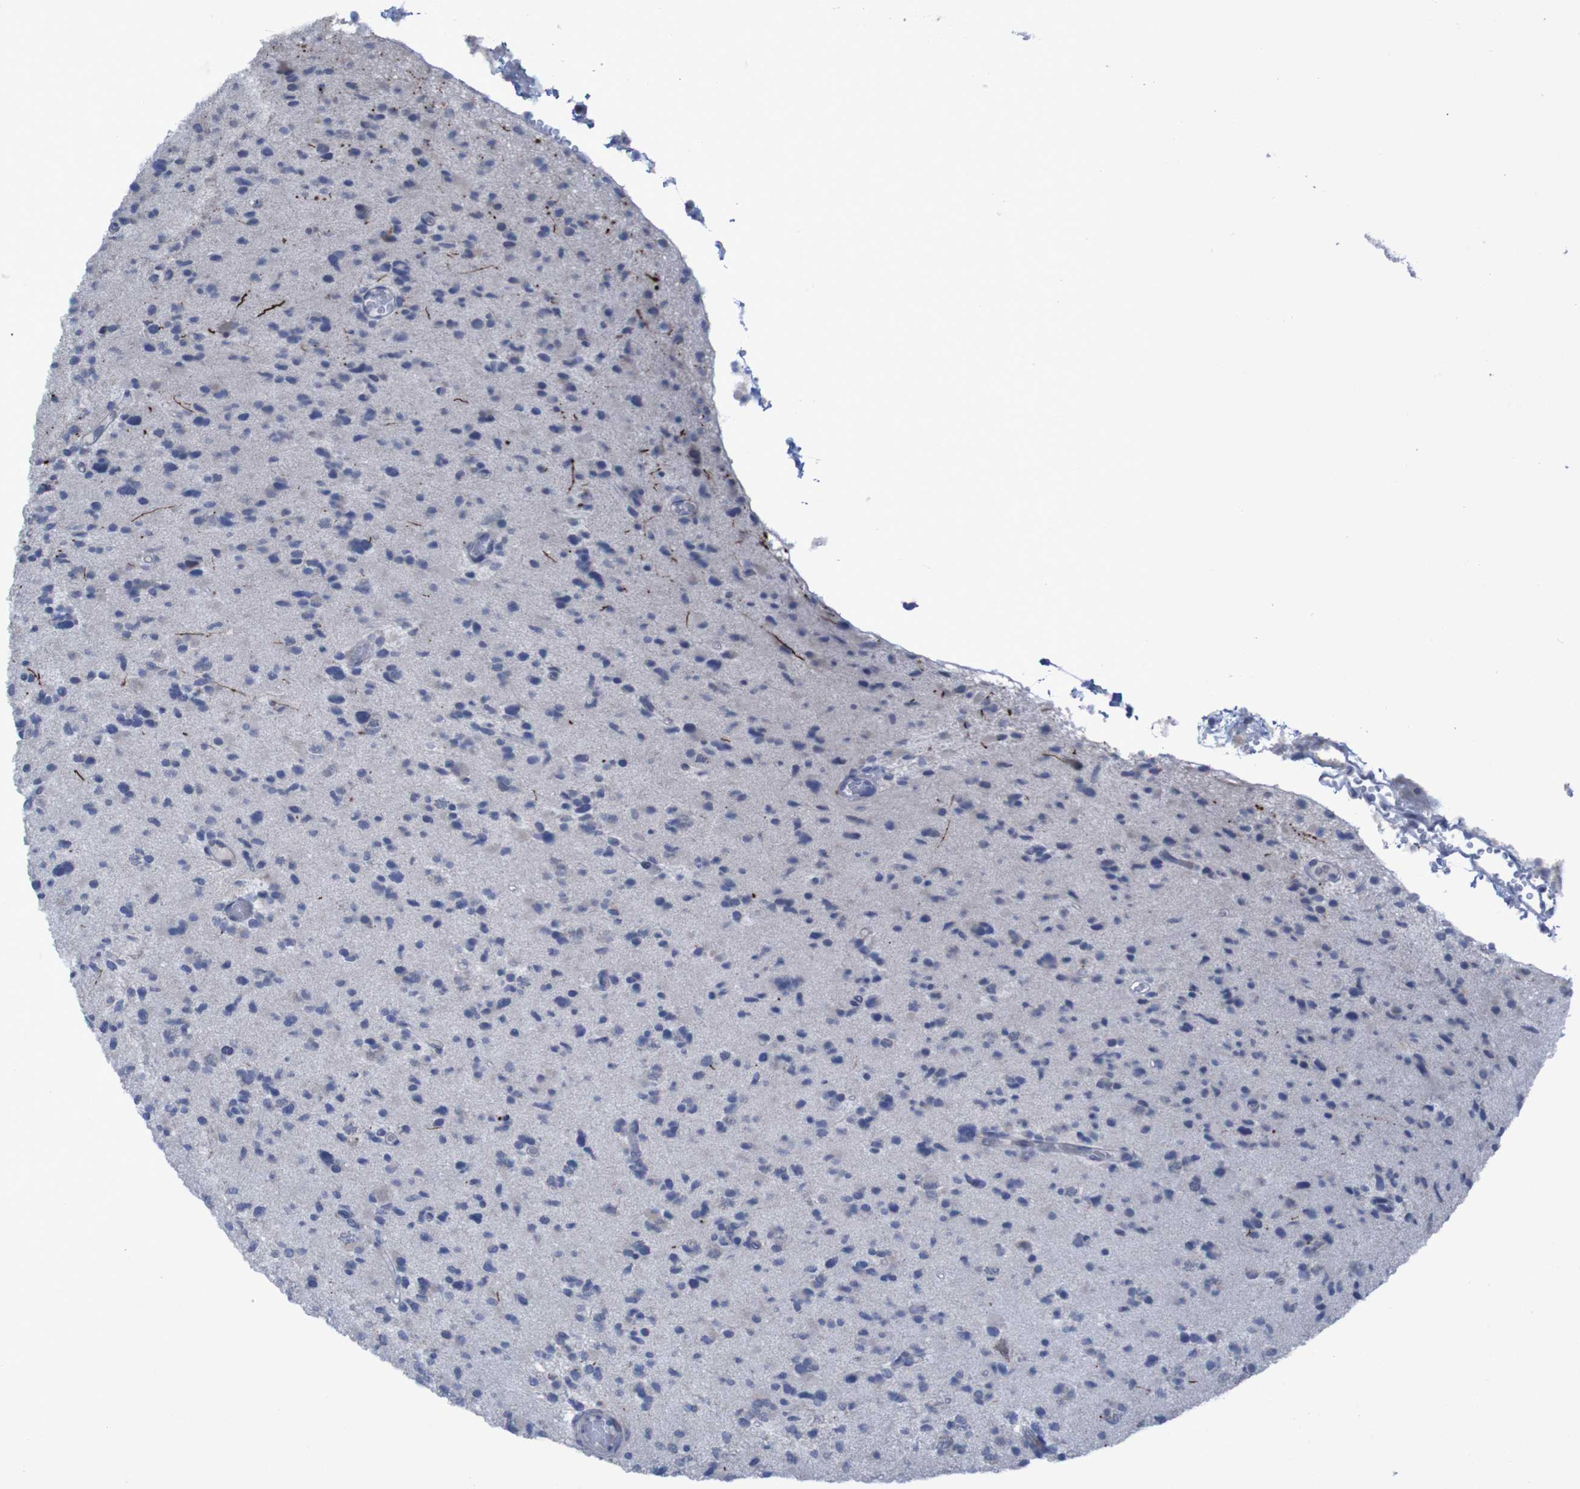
{"staining": {"intensity": "negative", "quantity": "none", "location": "none"}, "tissue": "glioma", "cell_type": "Tumor cells", "image_type": "cancer", "snomed": [{"axis": "morphology", "description": "Glioma, malignant, Low grade"}, {"axis": "topography", "description": "Brain"}], "caption": "The histopathology image exhibits no significant staining in tumor cells of malignant glioma (low-grade).", "gene": "CLDN18", "patient": {"sex": "female", "age": 22}}